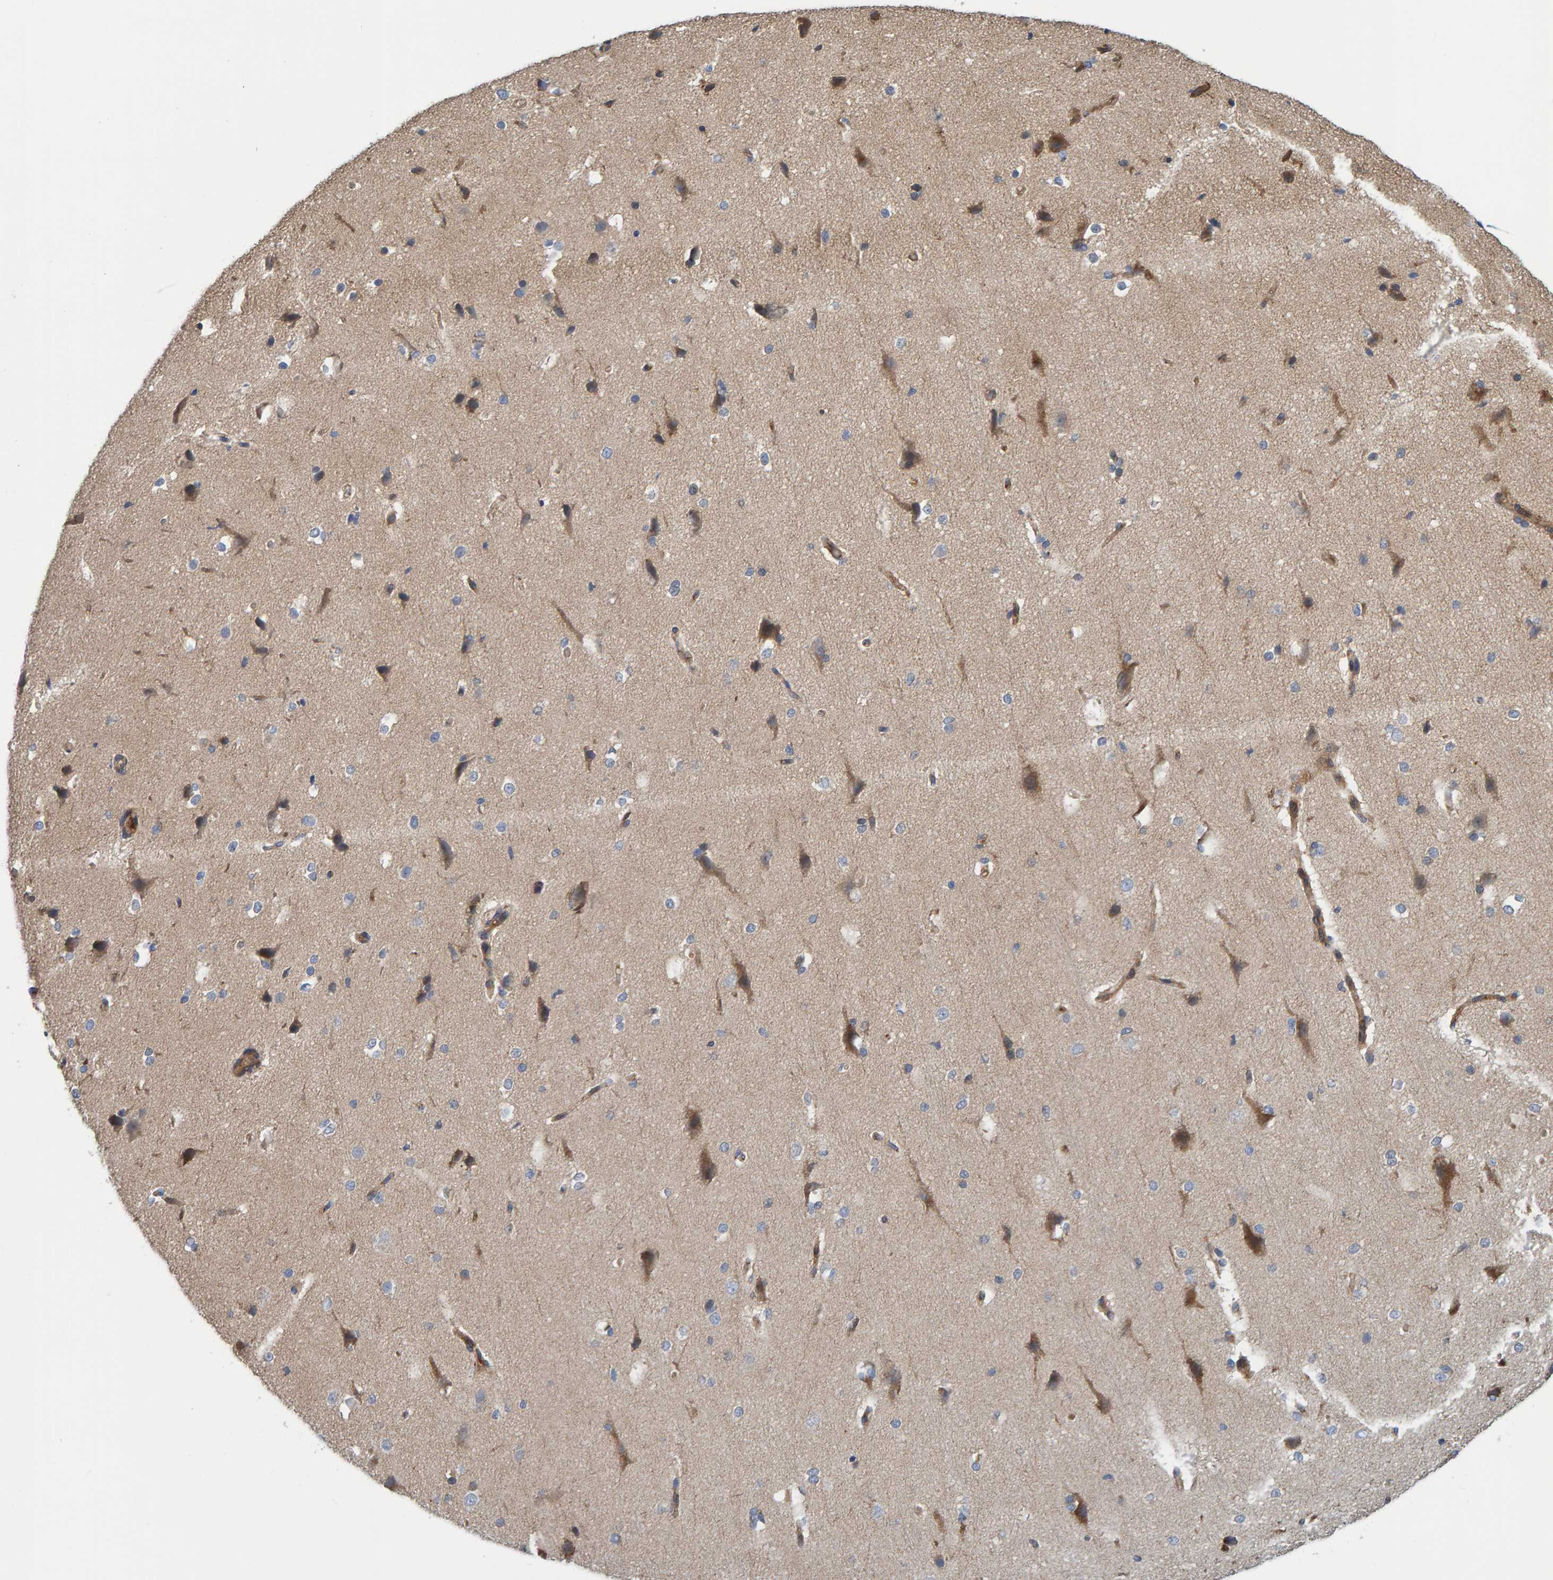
{"staining": {"intensity": "moderate", "quantity": ">75%", "location": "cytoplasmic/membranous"}, "tissue": "cerebral cortex", "cell_type": "Endothelial cells", "image_type": "normal", "snomed": [{"axis": "morphology", "description": "Normal tissue, NOS"}, {"axis": "morphology", "description": "Developmental malformation"}, {"axis": "topography", "description": "Cerebral cortex"}], "caption": "This is a histology image of IHC staining of normal cerebral cortex, which shows moderate positivity in the cytoplasmic/membranous of endothelial cells.", "gene": "KIAA0753", "patient": {"sex": "female", "age": 30}}